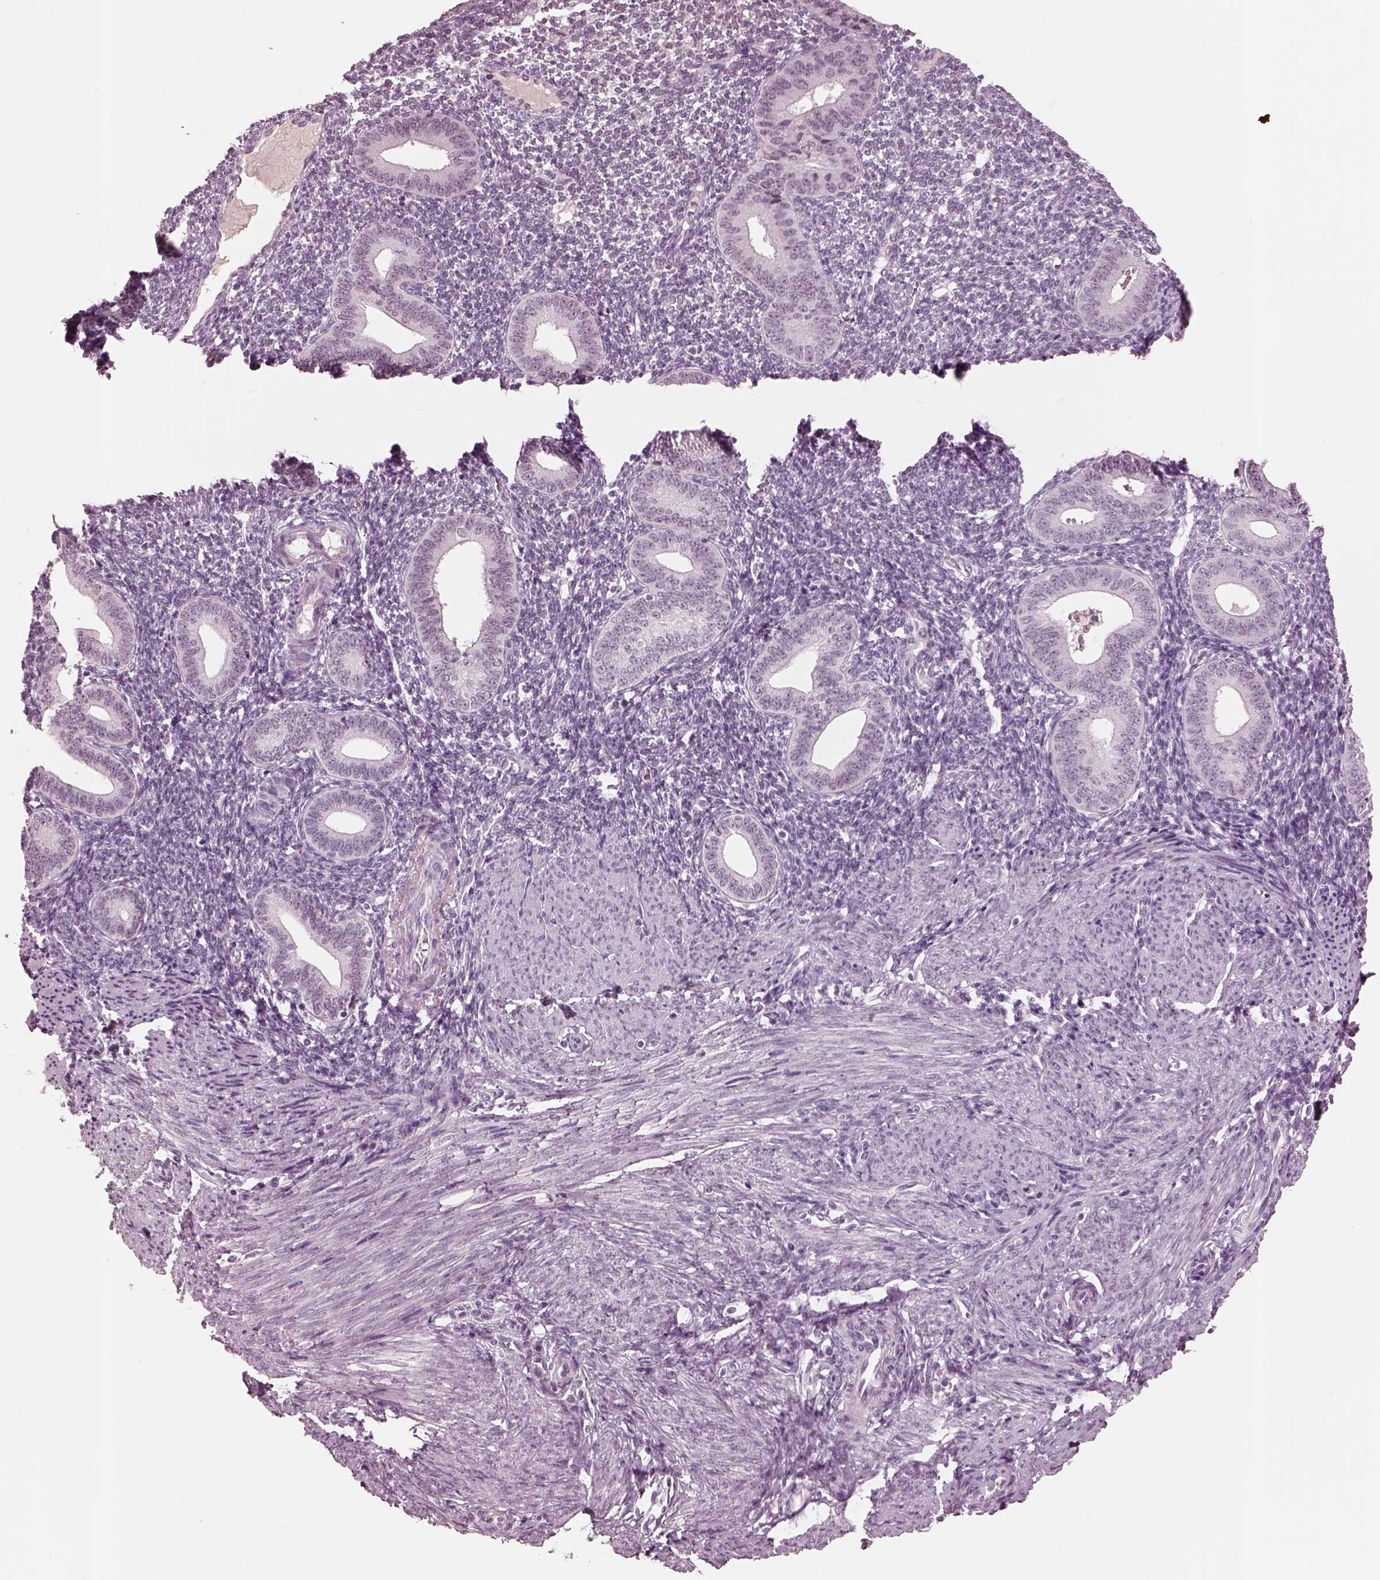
{"staining": {"intensity": "negative", "quantity": "none", "location": "none"}, "tissue": "endometrium", "cell_type": "Cells in endometrial stroma", "image_type": "normal", "snomed": [{"axis": "morphology", "description": "Normal tissue, NOS"}, {"axis": "topography", "description": "Endometrium"}], "caption": "Endometrium stained for a protein using immunohistochemistry exhibits no staining cells in endometrial stroma.", "gene": "GARIN4", "patient": {"sex": "female", "age": 40}}